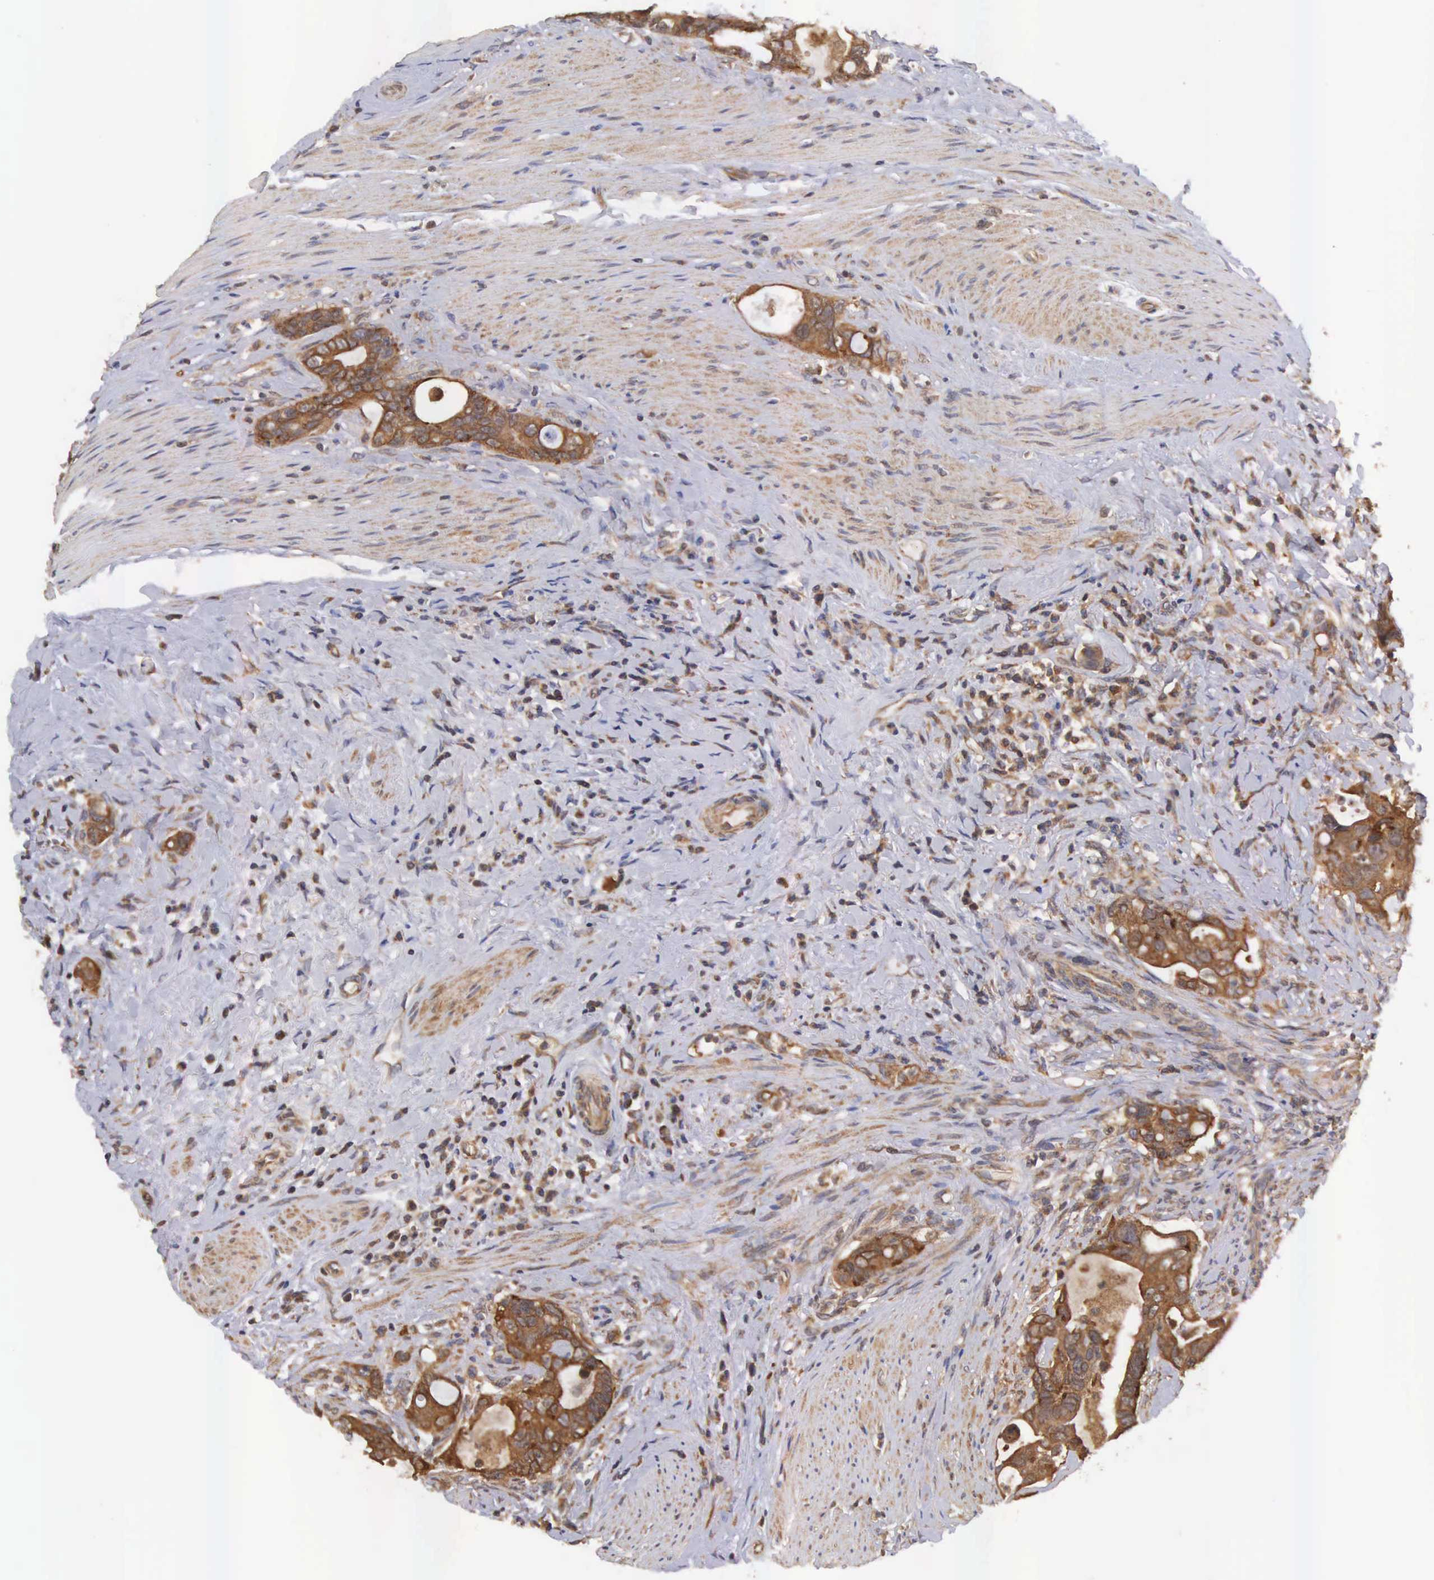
{"staining": {"intensity": "strong", "quantity": ">75%", "location": "cytoplasmic/membranous"}, "tissue": "colorectal cancer", "cell_type": "Tumor cells", "image_type": "cancer", "snomed": [{"axis": "morphology", "description": "Adenocarcinoma, NOS"}, {"axis": "topography", "description": "Rectum"}], "caption": "Colorectal cancer tissue shows strong cytoplasmic/membranous staining in about >75% of tumor cells", "gene": "DHRS1", "patient": {"sex": "female", "age": 57}}